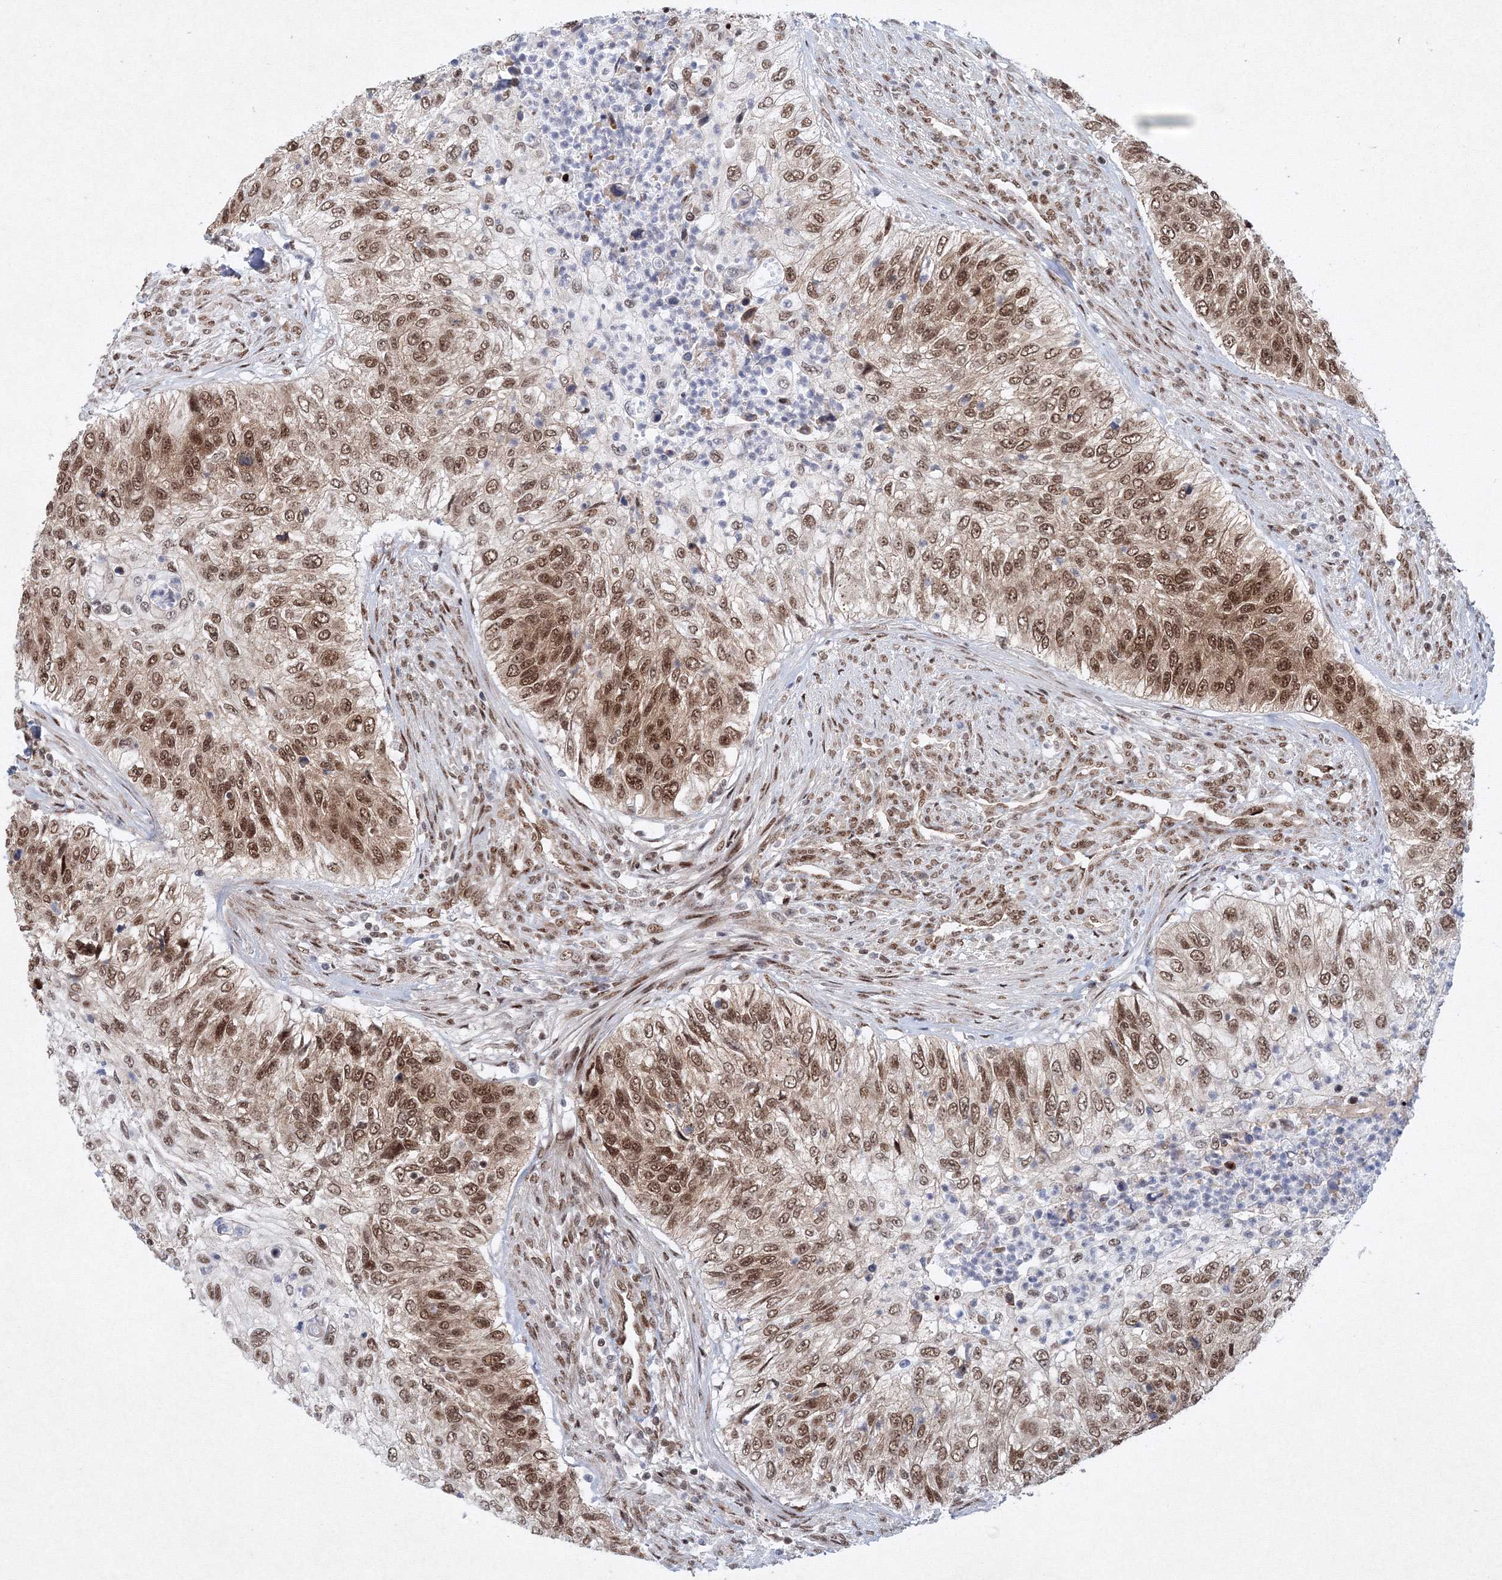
{"staining": {"intensity": "moderate", "quantity": ">75%", "location": "nuclear"}, "tissue": "urothelial cancer", "cell_type": "Tumor cells", "image_type": "cancer", "snomed": [{"axis": "morphology", "description": "Urothelial carcinoma, High grade"}, {"axis": "topography", "description": "Urinary bladder"}], "caption": "Immunohistochemical staining of high-grade urothelial carcinoma demonstrates moderate nuclear protein expression in about >75% of tumor cells. The staining was performed using DAB (3,3'-diaminobenzidine), with brown indicating positive protein expression. Nuclei are stained blue with hematoxylin.", "gene": "SNRPC", "patient": {"sex": "female", "age": 60}}